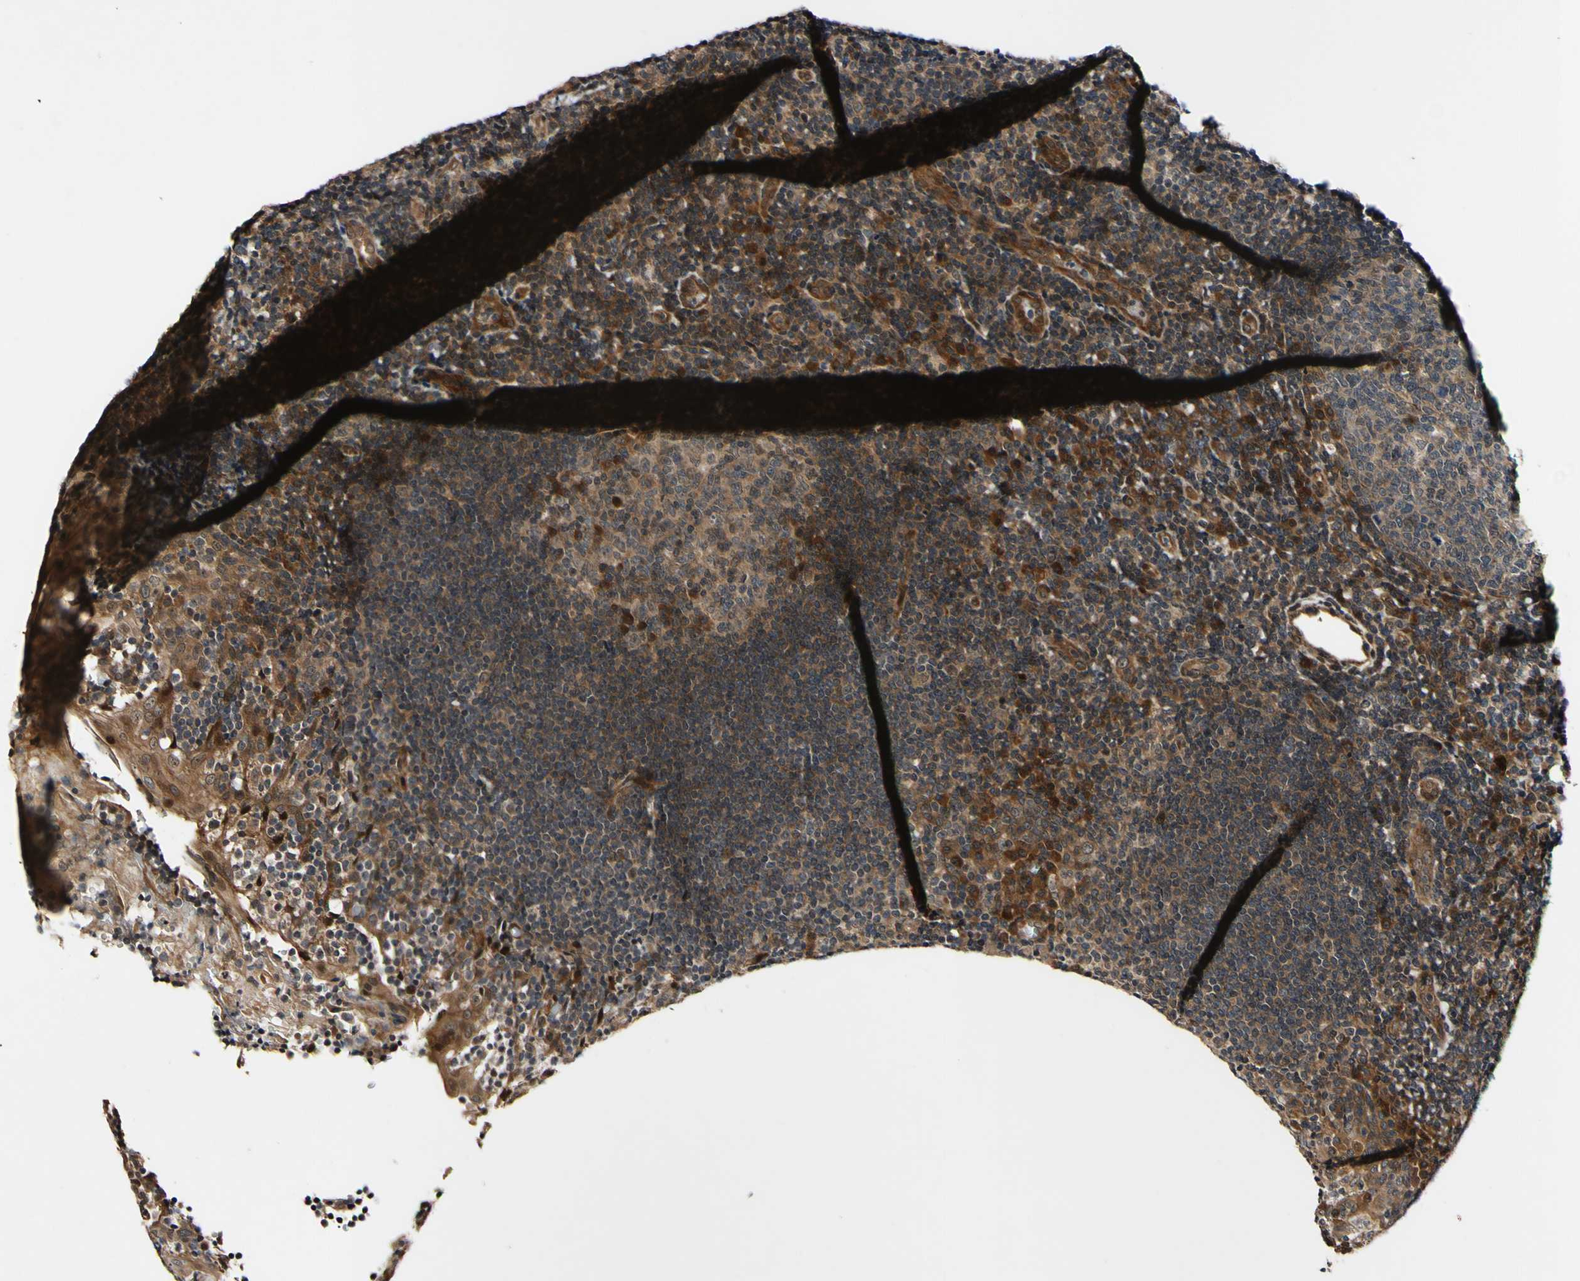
{"staining": {"intensity": "weak", "quantity": ">75%", "location": "cytoplasmic/membranous"}, "tissue": "tonsil", "cell_type": "Germinal center cells", "image_type": "normal", "snomed": [{"axis": "morphology", "description": "Normal tissue, NOS"}, {"axis": "topography", "description": "Tonsil"}], "caption": "Immunohistochemical staining of benign human tonsil exhibits >75% levels of weak cytoplasmic/membranous protein expression in approximately >75% of germinal center cells.", "gene": "CSNK1E", "patient": {"sex": "female", "age": 40}}